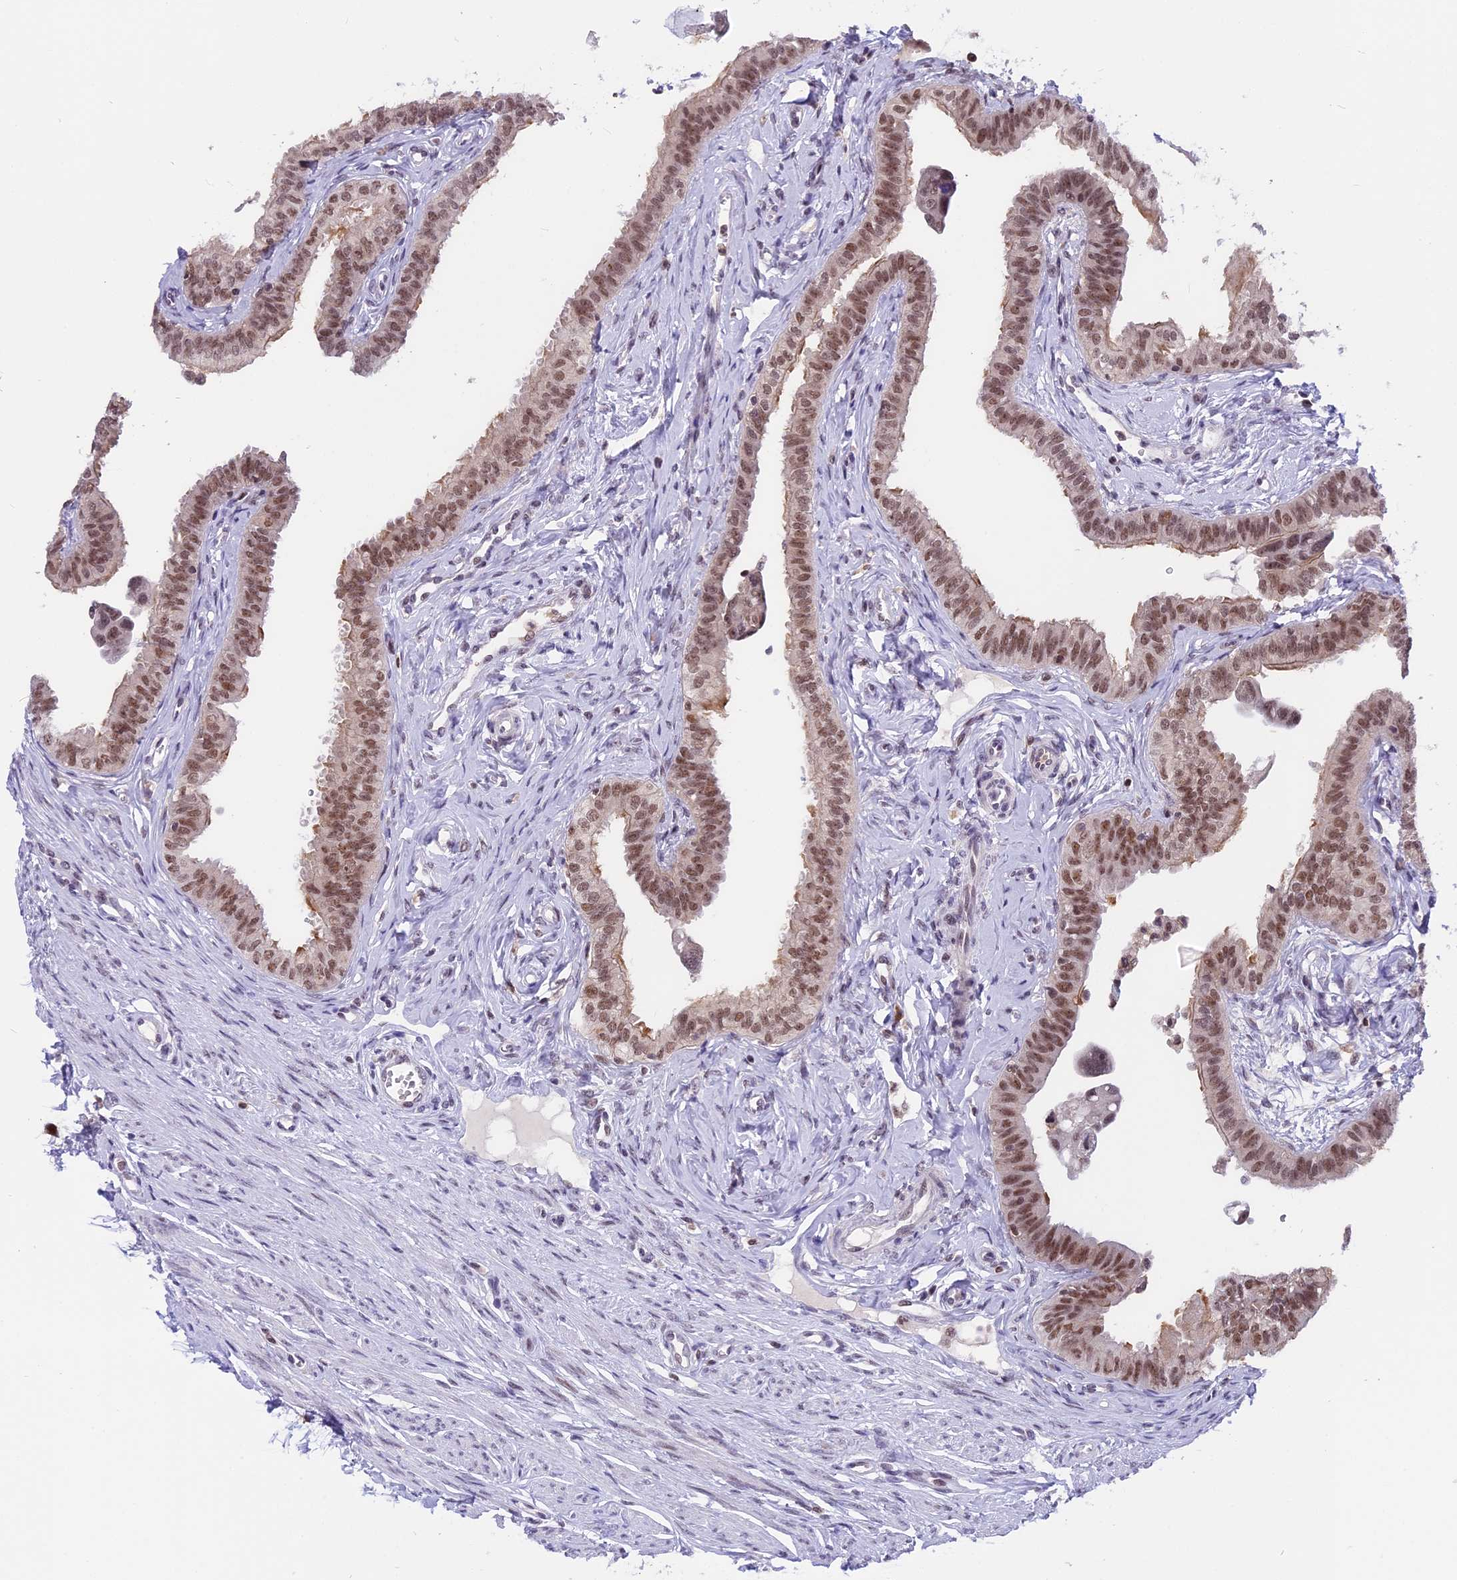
{"staining": {"intensity": "moderate", "quantity": ">75%", "location": "nuclear"}, "tissue": "fallopian tube", "cell_type": "Glandular cells", "image_type": "normal", "snomed": [{"axis": "morphology", "description": "Normal tissue, NOS"}, {"axis": "morphology", "description": "Carcinoma, NOS"}, {"axis": "topography", "description": "Fallopian tube"}, {"axis": "topography", "description": "Ovary"}], "caption": "Immunohistochemical staining of benign human fallopian tube exhibits moderate nuclear protein staining in approximately >75% of glandular cells. (Brightfield microscopy of DAB IHC at high magnification).", "gene": "TADA3", "patient": {"sex": "female", "age": 59}}